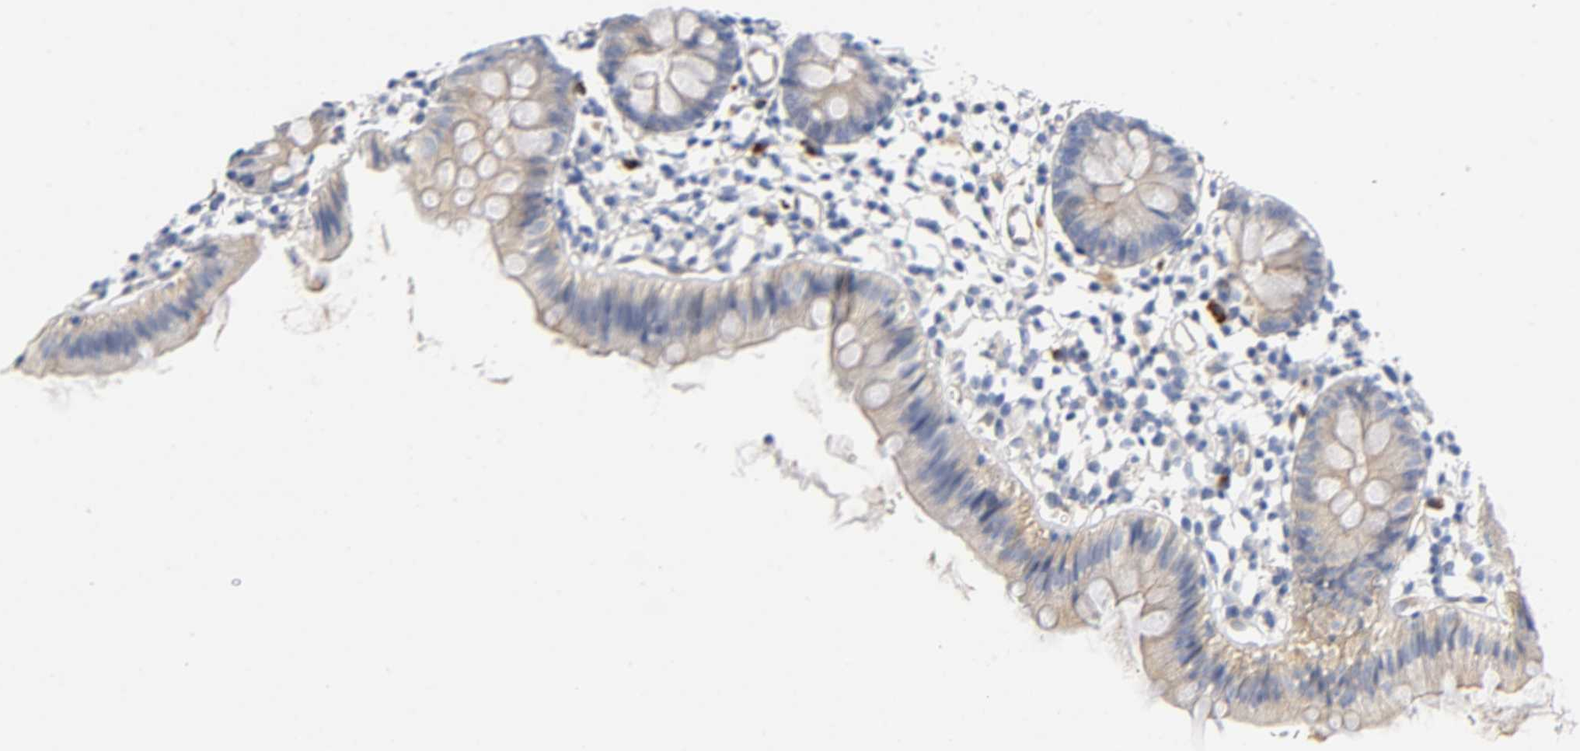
{"staining": {"intensity": "negative", "quantity": "none", "location": "none"}, "tissue": "colon", "cell_type": "Endothelial cells", "image_type": "normal", "snomed": [{"axis": "morphology", "description": "Normal tissue, NOS"}, {"axis": "topography", "description": "Colon"}], "caption": "Immunohistochemistry (IHC) micrograph of unremarkable colon stained for a protein (brown), which shows no expression in endothelial cells. (DAB (3,3'-diaminobenzidine) IHC visualized using brightfield microscopy, high magnification).", "gene": "TNC", "patient": {"sex": "male", "age": 14}}